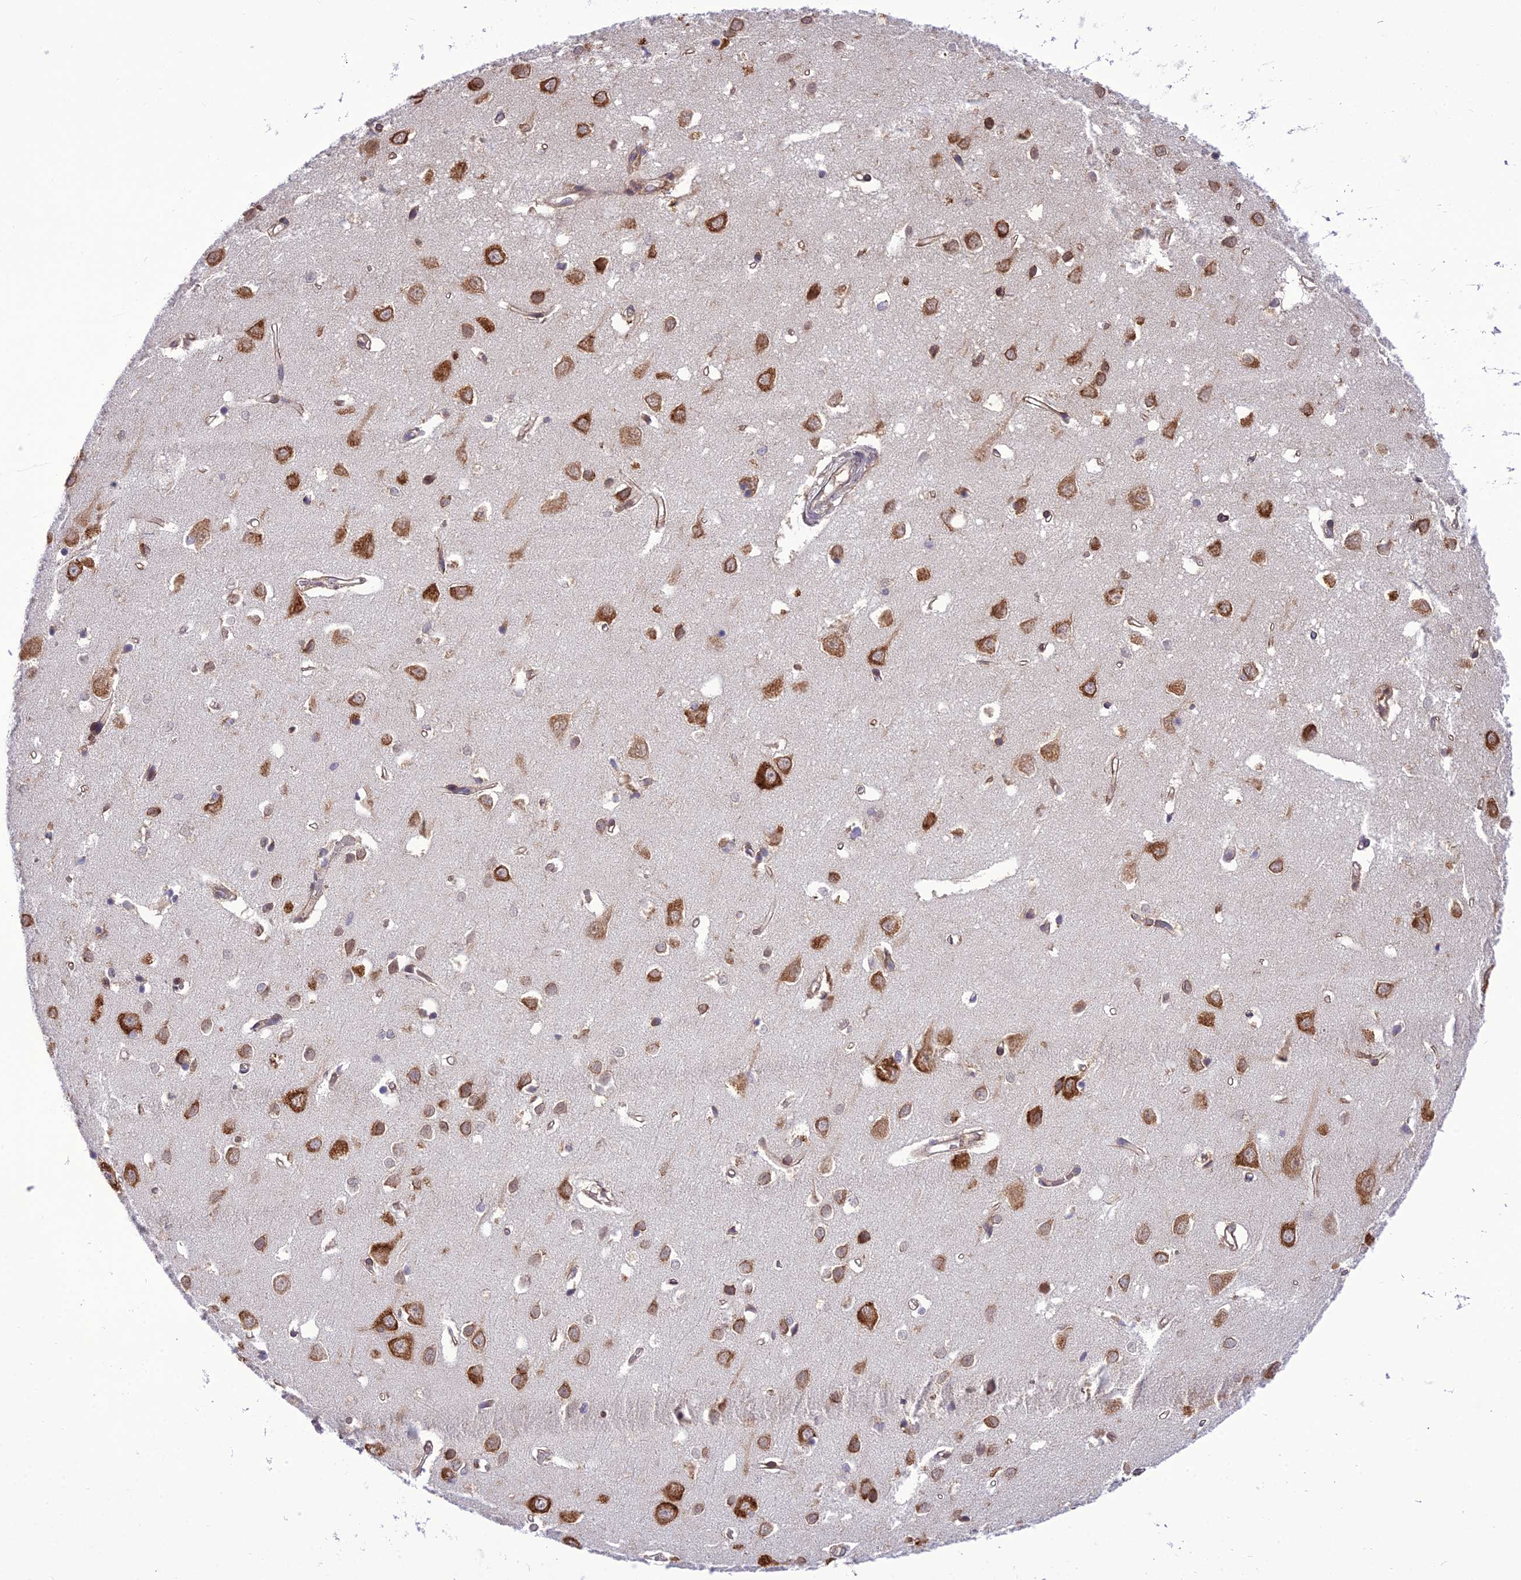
{"staining": {"intensity": "weak", "quantity": ">75%", "location": "cytoplasmic/membranous"}, "tissue": "cerebral cortex", "cell_type": "Endothelial cells", "image_type": "normal", "snomed": [{"axis": "morphology", "description": "Normal tissue, NOS"}, {"axis": "topography", "description": "Cerebral cortex"}], "caption": "DAB (3,3'-diaminobenzidine) immunohistochemical staining of unremarkable human cerebral cortex shows weak cytoplasmic/membranous protein expression in about >75% of endothelial cells.", "gene": "DHCR7", "patient": {"sex": "female", "age": 64}}